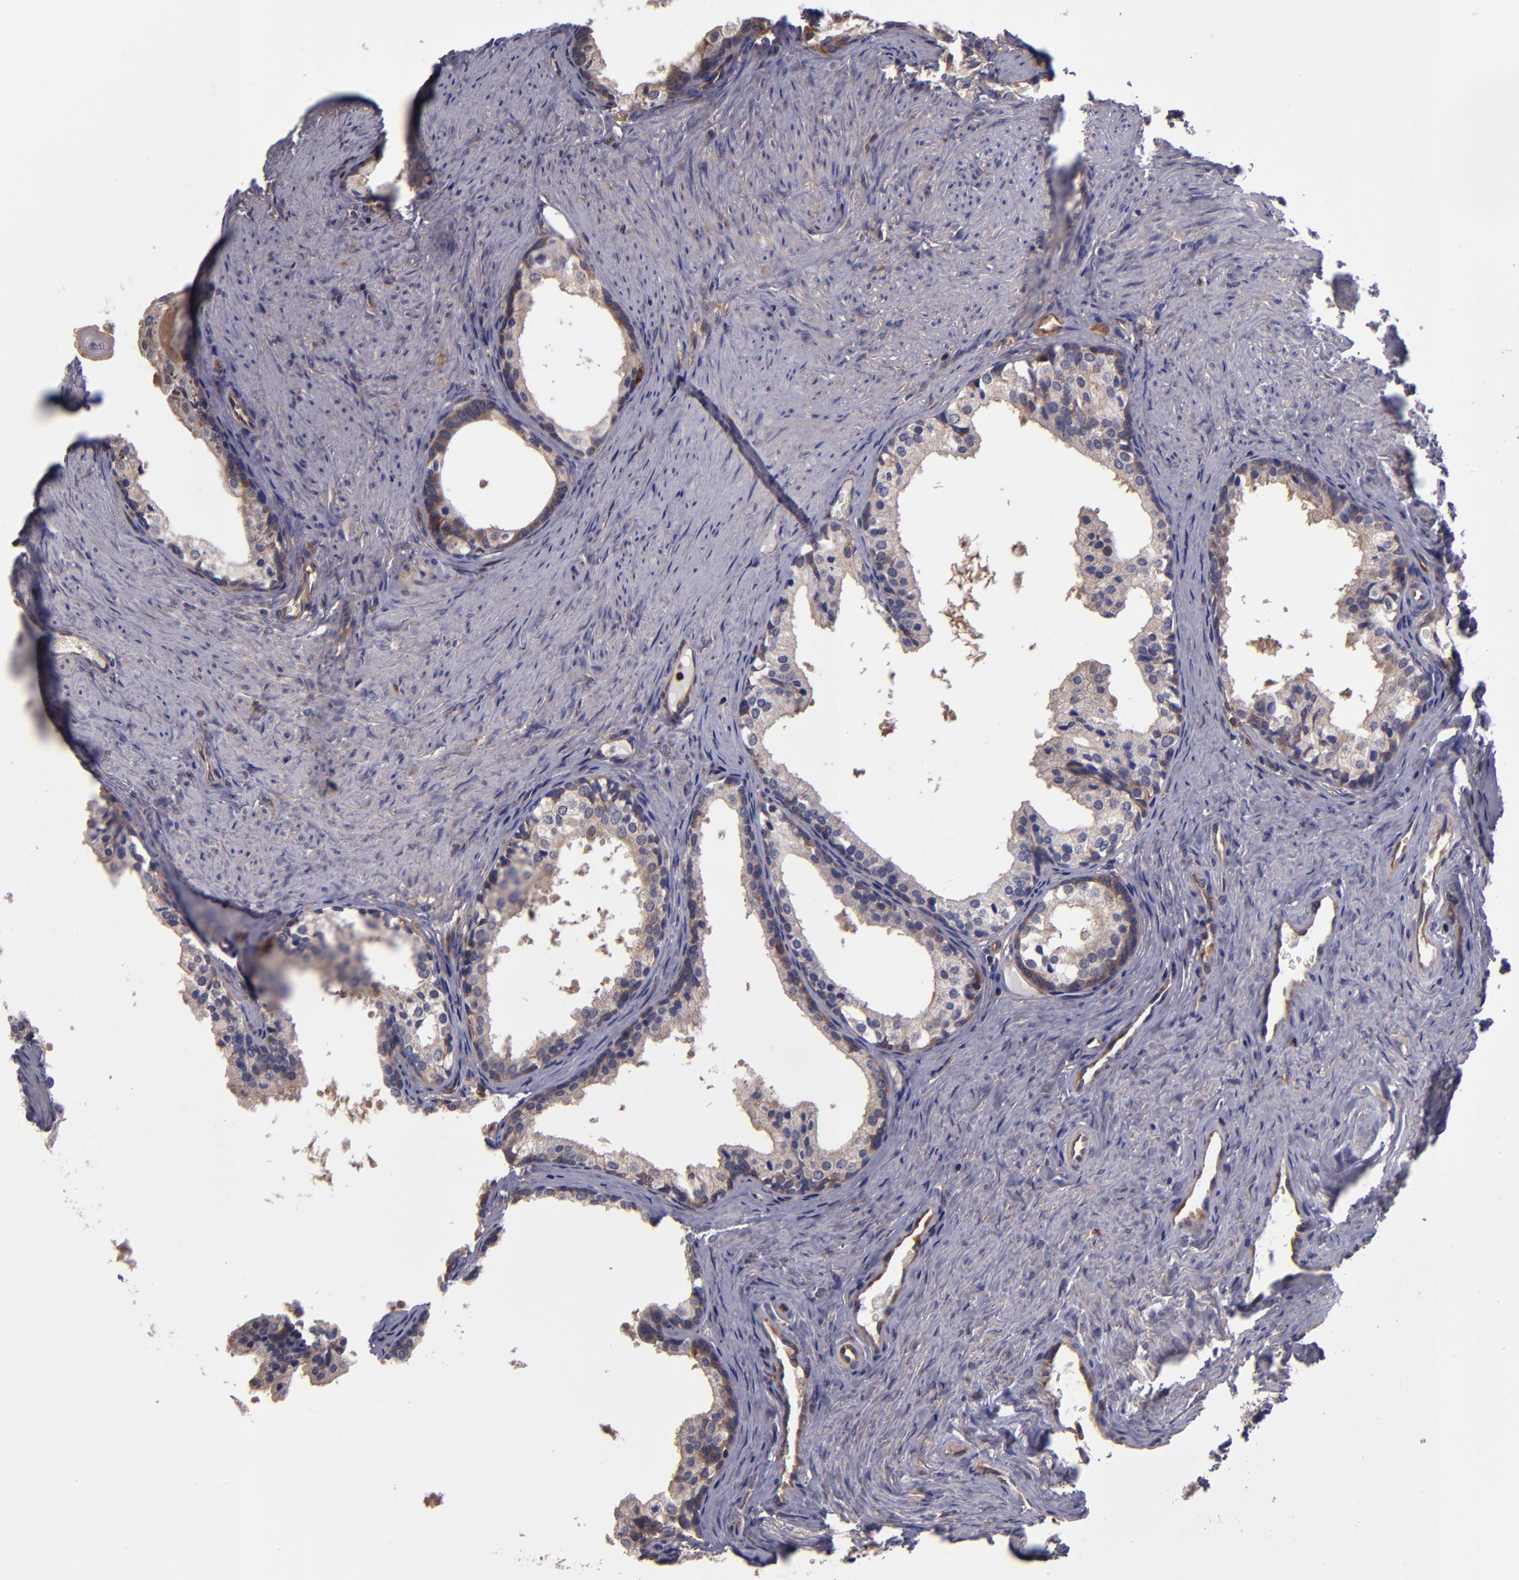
{"staining": {"intensity": "moderate", "quantity": "25%-75%", "location": "cytoplasmic/membranous"}, "tissue": "prostate cancer", "cell_type": "Tumor cells", "image_type": "cancer", "snomed": [{"axis": "morphology", "description": "Adenocarcinoma, Medium grade"}, {"axis": "topography", "description": "Prostate"}], "caption": "Tumor cells display medium levels of moderate cytoplasmic/membranous positivity in approximately 25%-75% of cells in human prostate cancer (adenocarcinoma (medium-grade)).", "gene": "CARS1", "patient": {"sex": "male", "age": 60}}